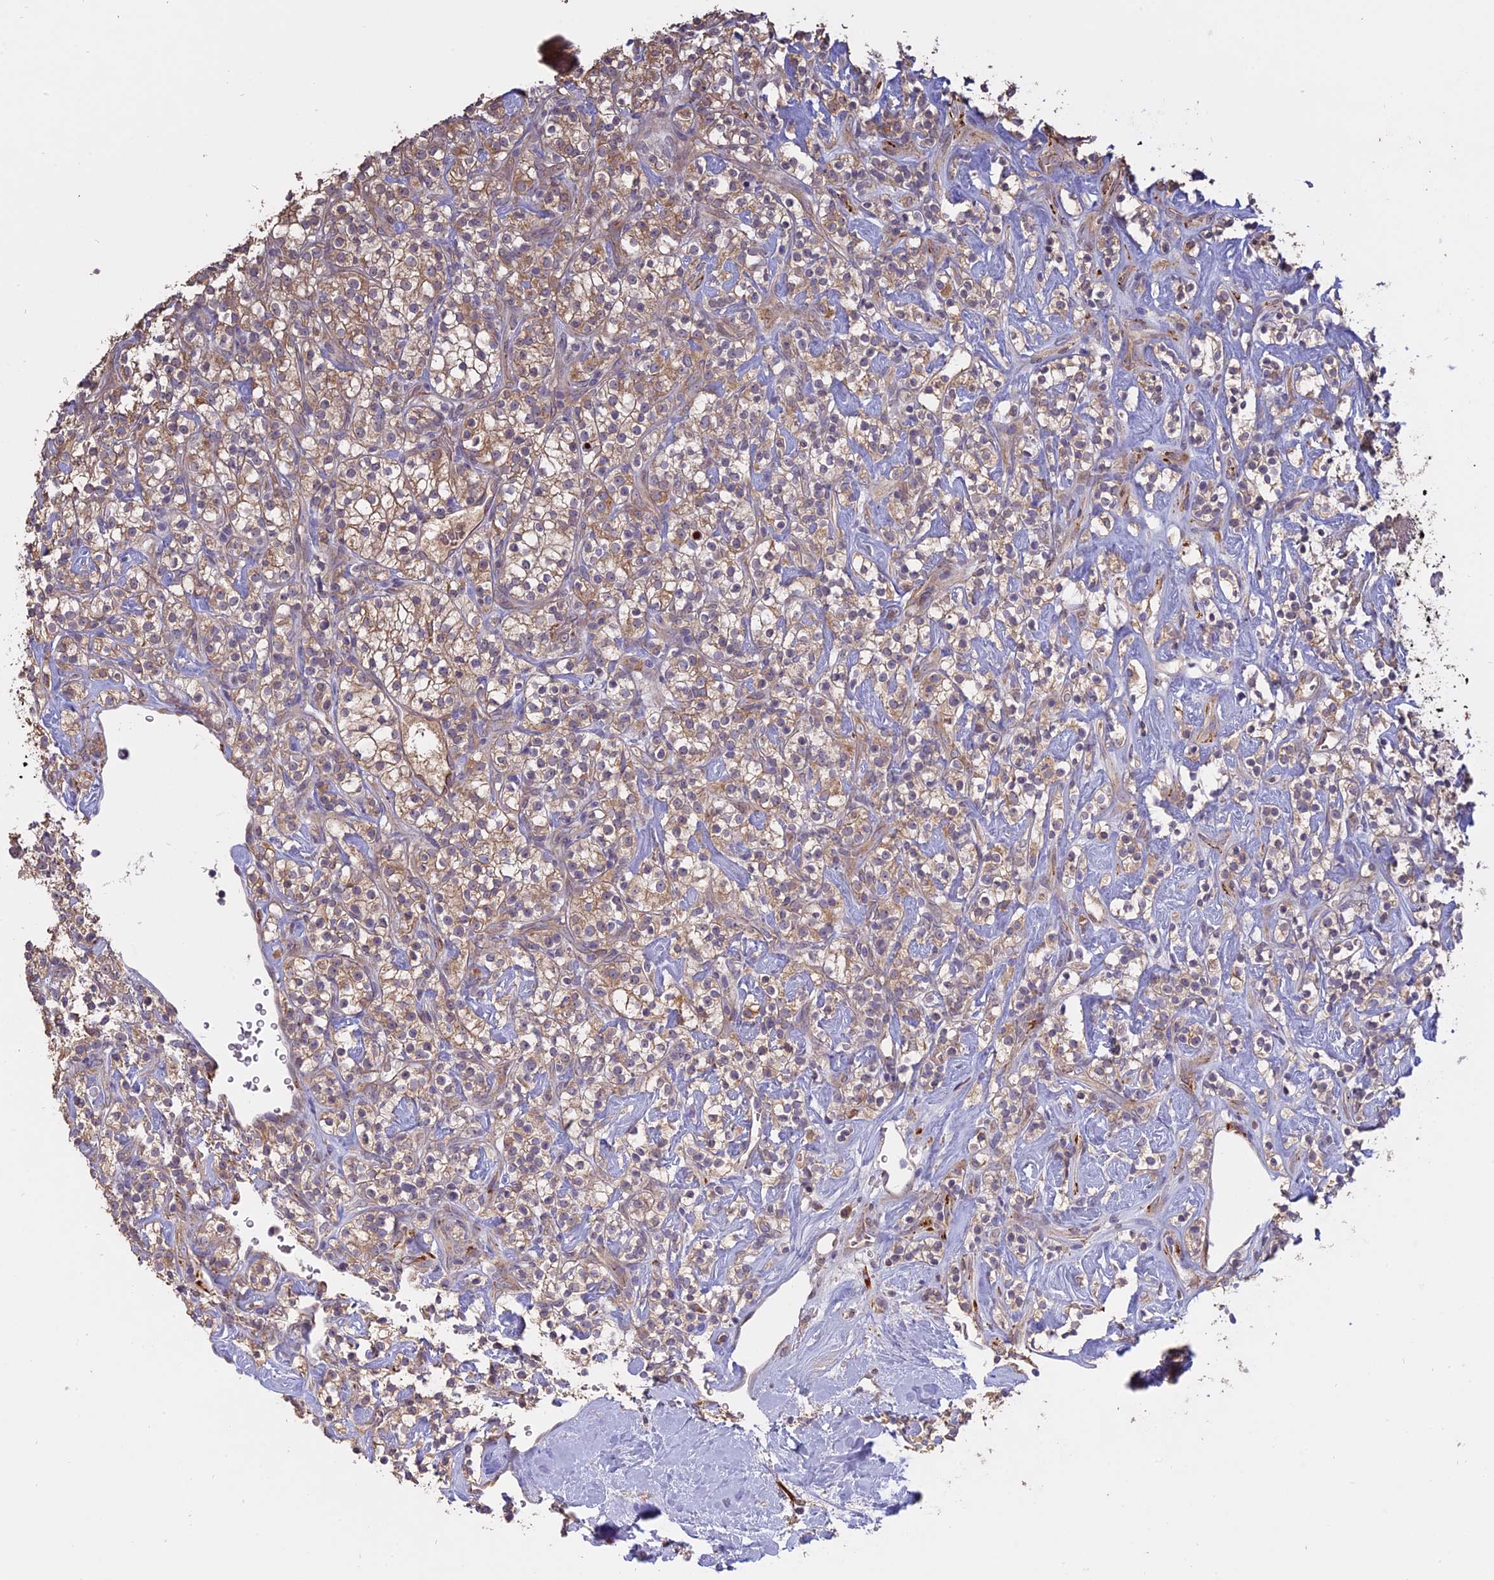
{"staining": {"intensity": "weak", "quantity": ">75%", "location": "cytoplasmic/membranous"}, "tissue": "renal cancer", "cell_type": "Tumor cells", "image_type": "cancer", "snomed": [{"axis": "morphology", "description": "Adenocarcinoma, NOS"}, {"axis": "topography", "description": "Kidney"}], "caption": "Immunohistochemical staining of renal cancer (adenocarcinoma) displays low levels of weak cytoplasmic/membranous protein staining in about >75% of tumor cells.", "gene": "PPIC", "patient": {"sex": "male", "age": 77}}